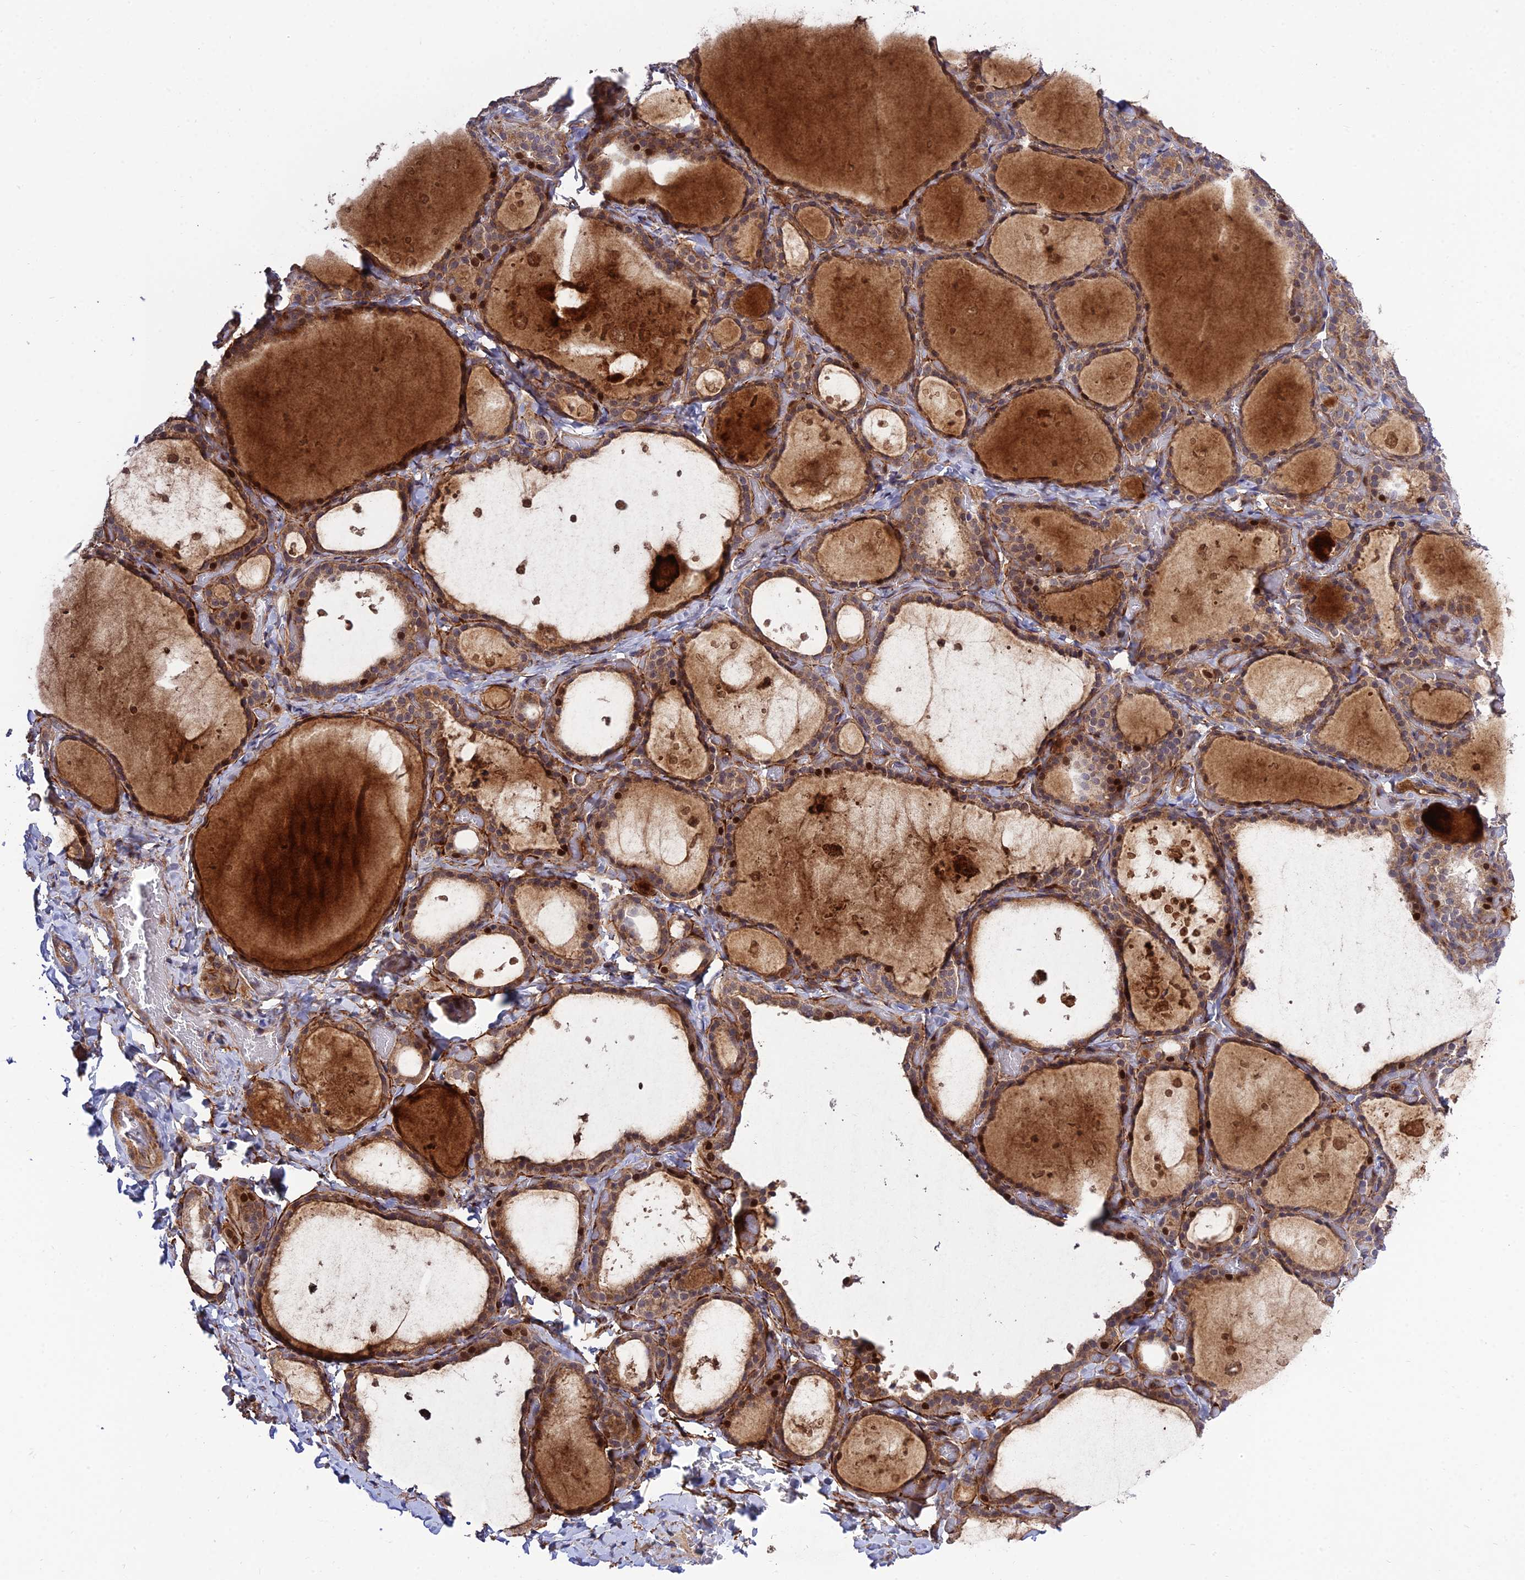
{"staining": {"intensity": "moderate", "quantity": ">75%", "location": "cytoplasmic/membranous"}, "tissue": "thyroid gland", "cell_type": "Glandular cells", "image_type": "normal", "snomed": [{"axis": "morphology", "description": "Normal tissue, NOS"}, {"axis": "topography", "description": "Thyroid gland"}], "caption": "Thyroid gland stained with DAB (3,3'-diaminobenzidine) immunohistochemistry demonstrates medium levels of moderate cytoplasmic/membranous staining in approximately >75% of glandular cells. (DAB (3,3'-diaminobenzidine) = brown stain, brightfield microscopy at high magnification).", "gene": "PLEKHG2", "patient": {"sex": "female", "age": 44}}